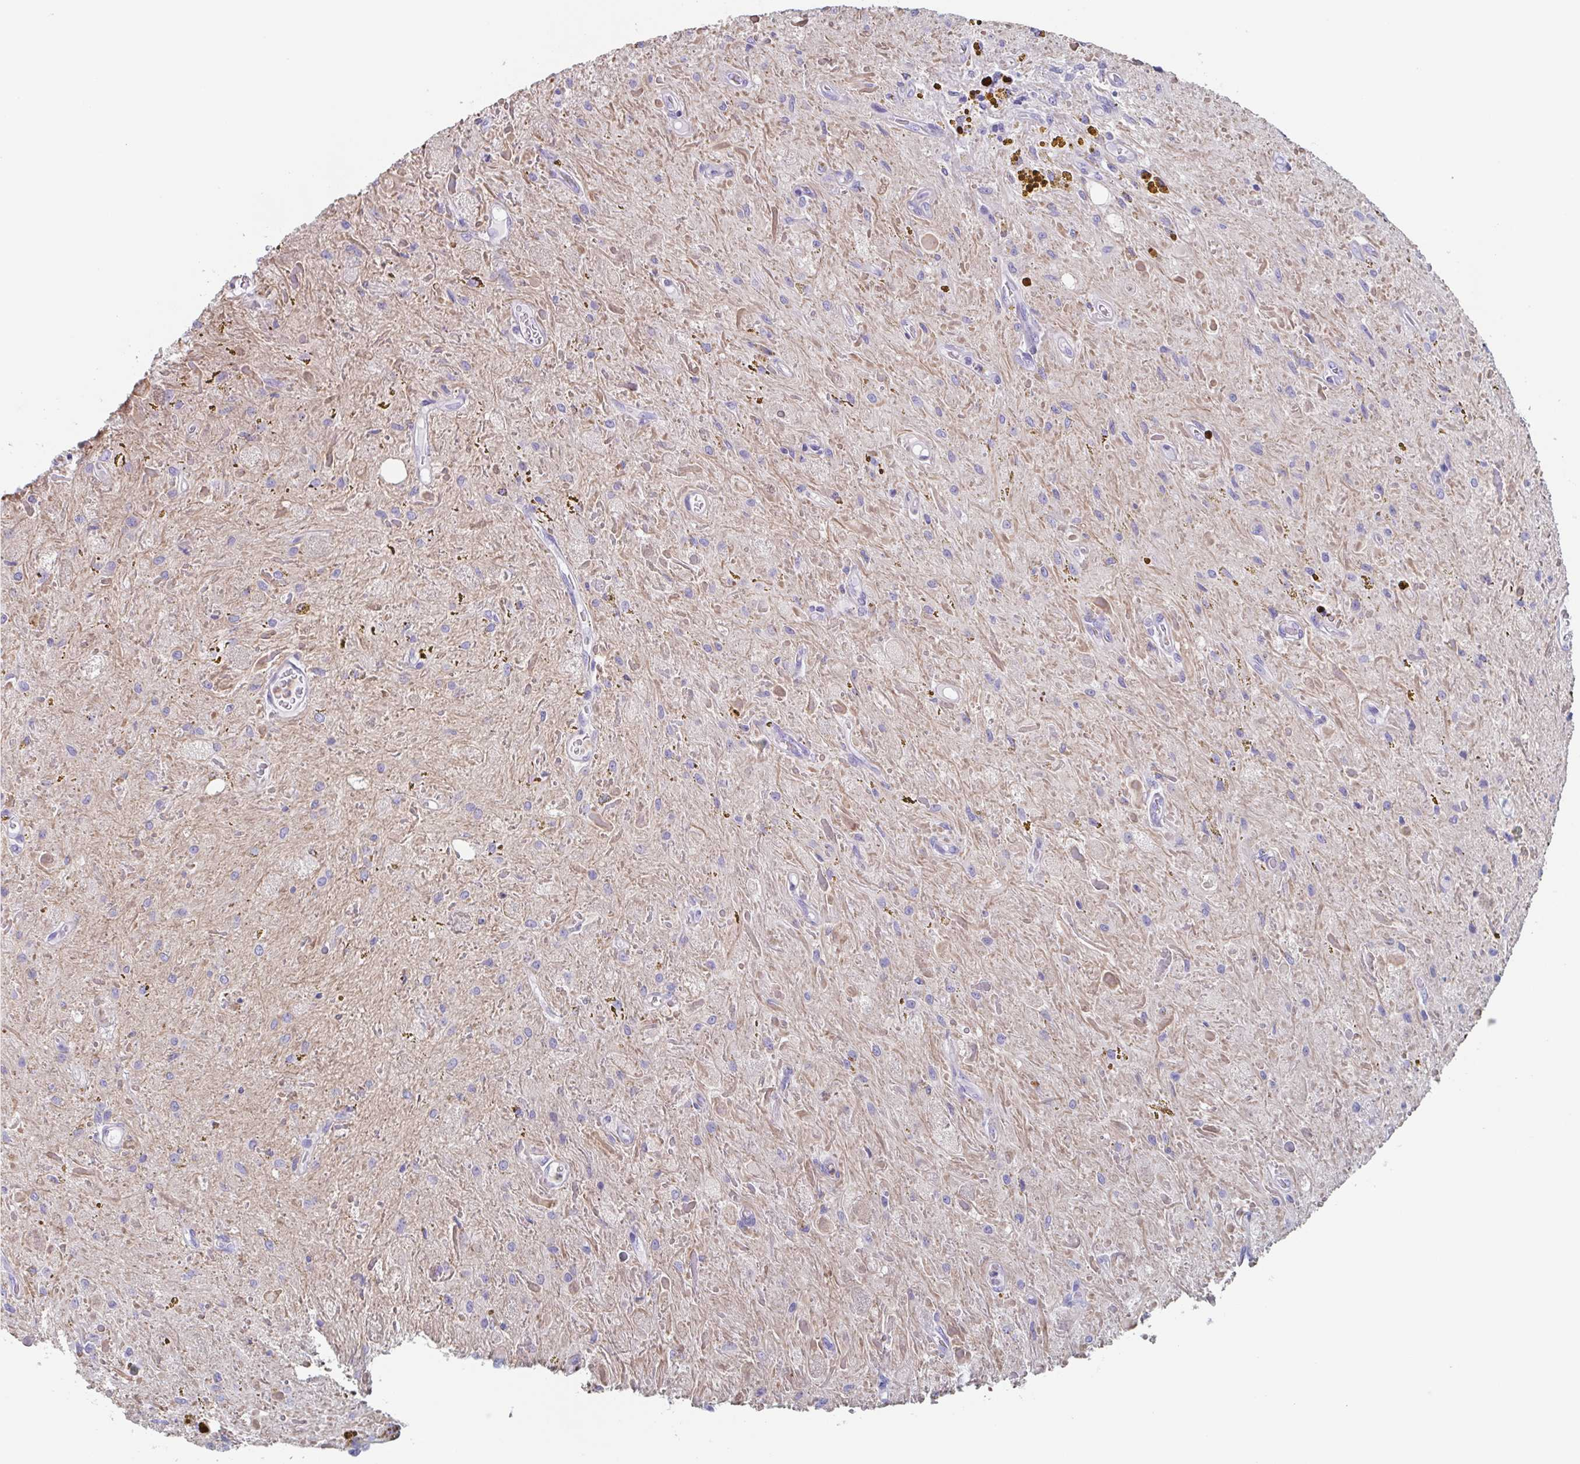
{"staining": {"intensity": "negative", "quantity": "none", "location": "none"}, "tissue": "glioma", "cell_type": "Tumor cells", "image_type": "cancer", "snomed": [{"axis": "morphology", "description": "Glioma, malignant, Low grade"}, {"axis": "topography", "description": "Cerebellum"}], "caption": "This image is of malignant glioma (low-grade) stained with immunohistochemistry to label a protein in brown with the nuclei are counter-stained blue. There is no expression in tumor cells.", "gene": "BPI", "patient": {"sex": "female", "age": 14}}